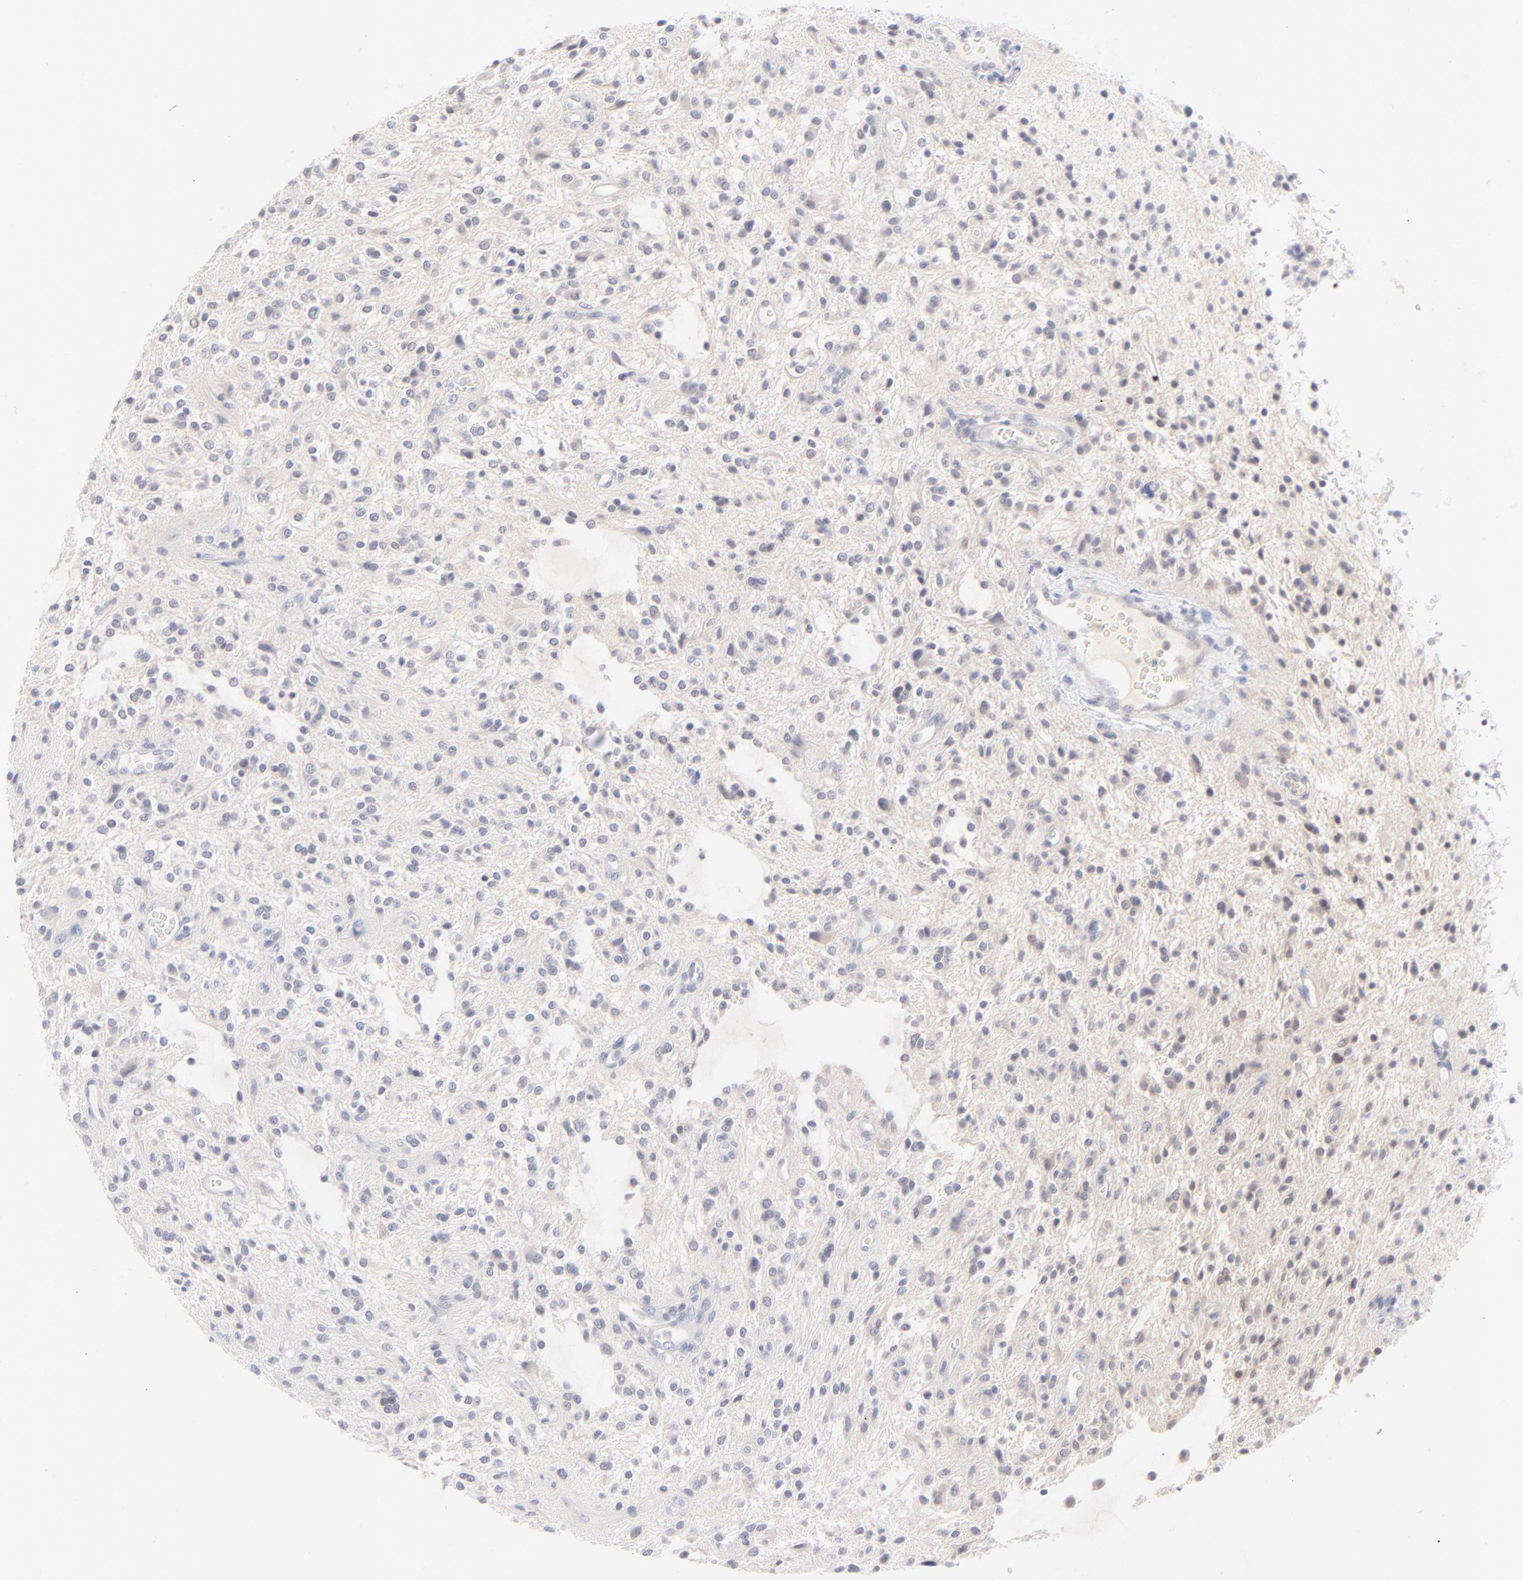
{"staining": {"intensity": "negative", "quantity": "none", "location": "none"}, "tissue": "glioma", "cell_type": "Tumor cells", "image_type": "cancer", "snomed": [{"axis": "morphology", "description": "Glioma, malignant, NOS"}, {"axis": "topography", "description": "Cerebellum"}], "caption": "An image of human glioma is negative for staining in tumor cells.", "gene": "ONECUT1", "patient": {"sex": "female", "age": 10}}